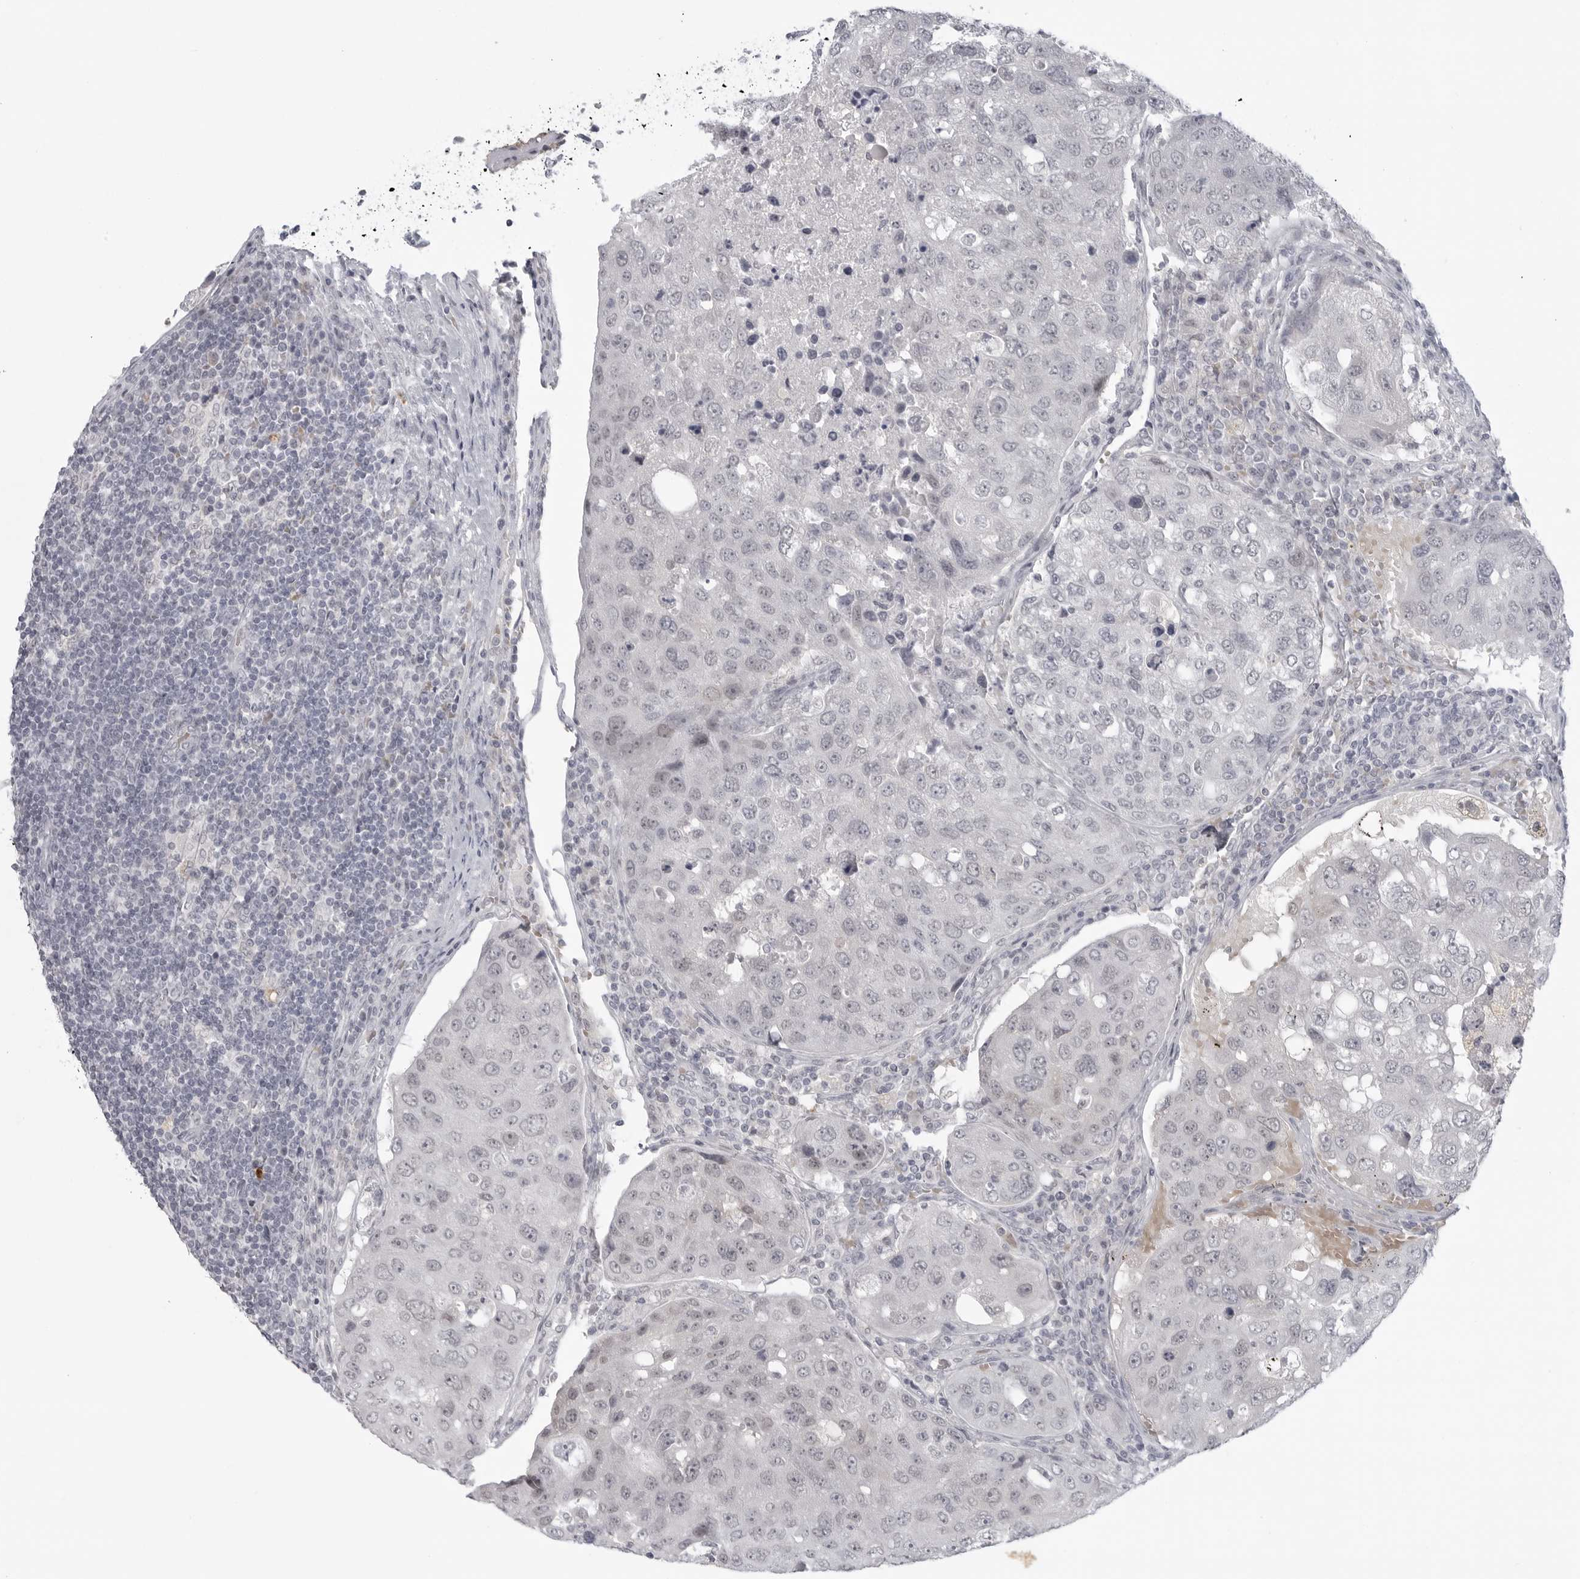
{"staining": {"intensity": "negative", "quantity": "none", "location": "none"}, "tissue": "urothelial cancer", "cell_type": "Tumor cells", "image_type": "cancer", "snomed": [{"axis": "morphology", "description": "Urothelial carcinoma, High grade"}, {"axis": "topography", "description": "Lymph node"}, {"axis": "topography", "description": "Urinary bladder"}], "caption": "Immunohistochemistry micrograph of human urothelial cancer stained for a protein (brown), which displays no positivity in tumor cells. (DAB (3,3'-diaminobenzidine) immunohistochemistry with hematoxylin counter stain).", "gene": "TCTN3", "patient": {"sex": "male", "age": 51}}